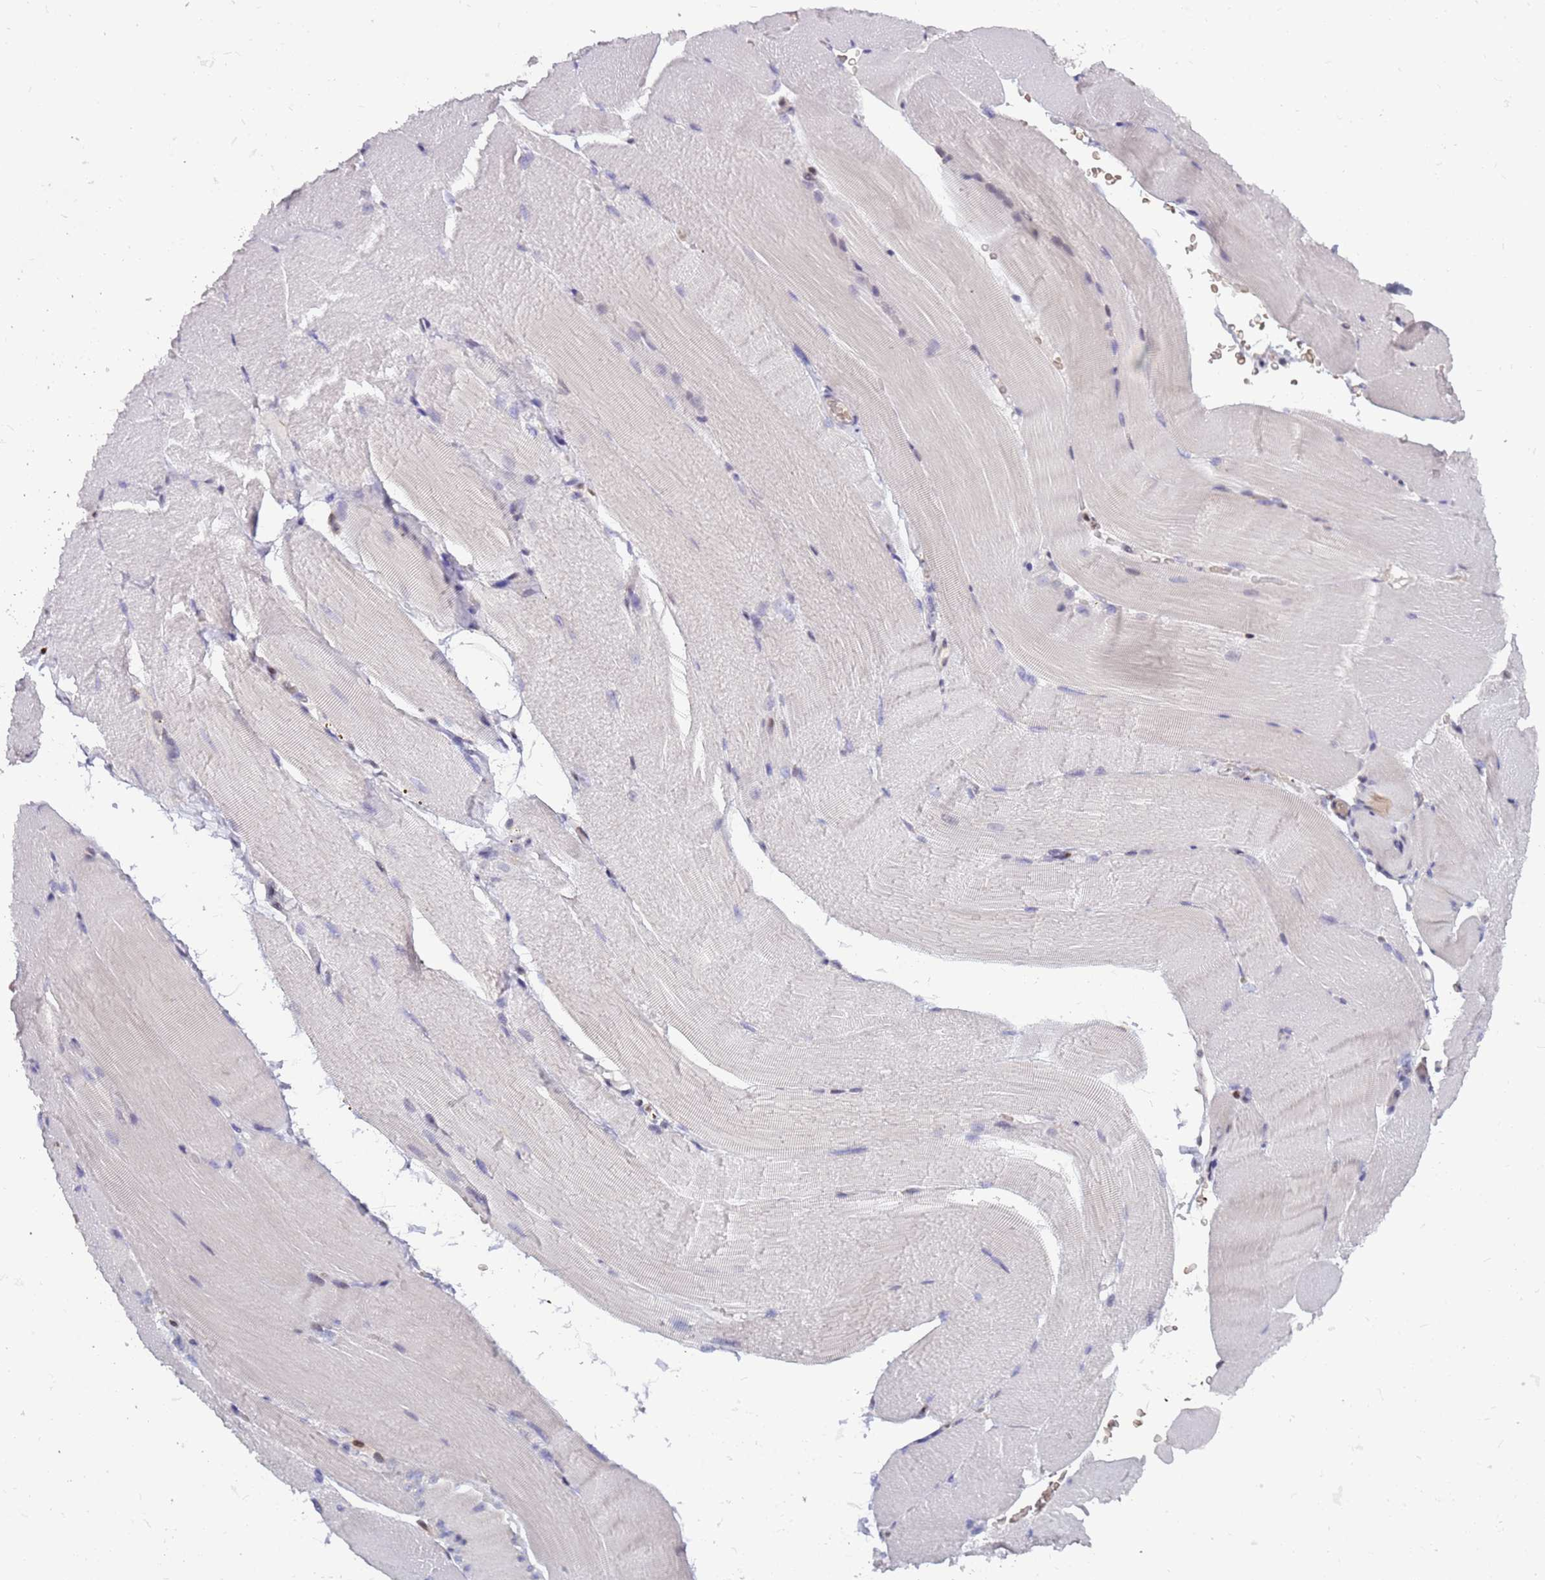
{"staining": {"intensity": "negative", "quantity": "none", "location": "none"}, "tissue": "skeletal muscle", "cell_type": "Myocytes", "image_type": "normal", "snomed": [{"axis": "morphology", "description": "Normal tissue, NOS"}, {"axis": "topography", "description": "Skeletal muscle"}, {"axis": "topography", "description": "Parathyroid gland"}], "caption": "The immunohistochemistry (IHC) histopathology image has no significant staining in myocytes of skeletal muscle. (Brightfield microscopy of DAB (3,3'-diaminobenzidine) immunohistochemistry at high magnification).", "gene": "ARHGEF35", "patient": {"sex": "female", "age": 37}}